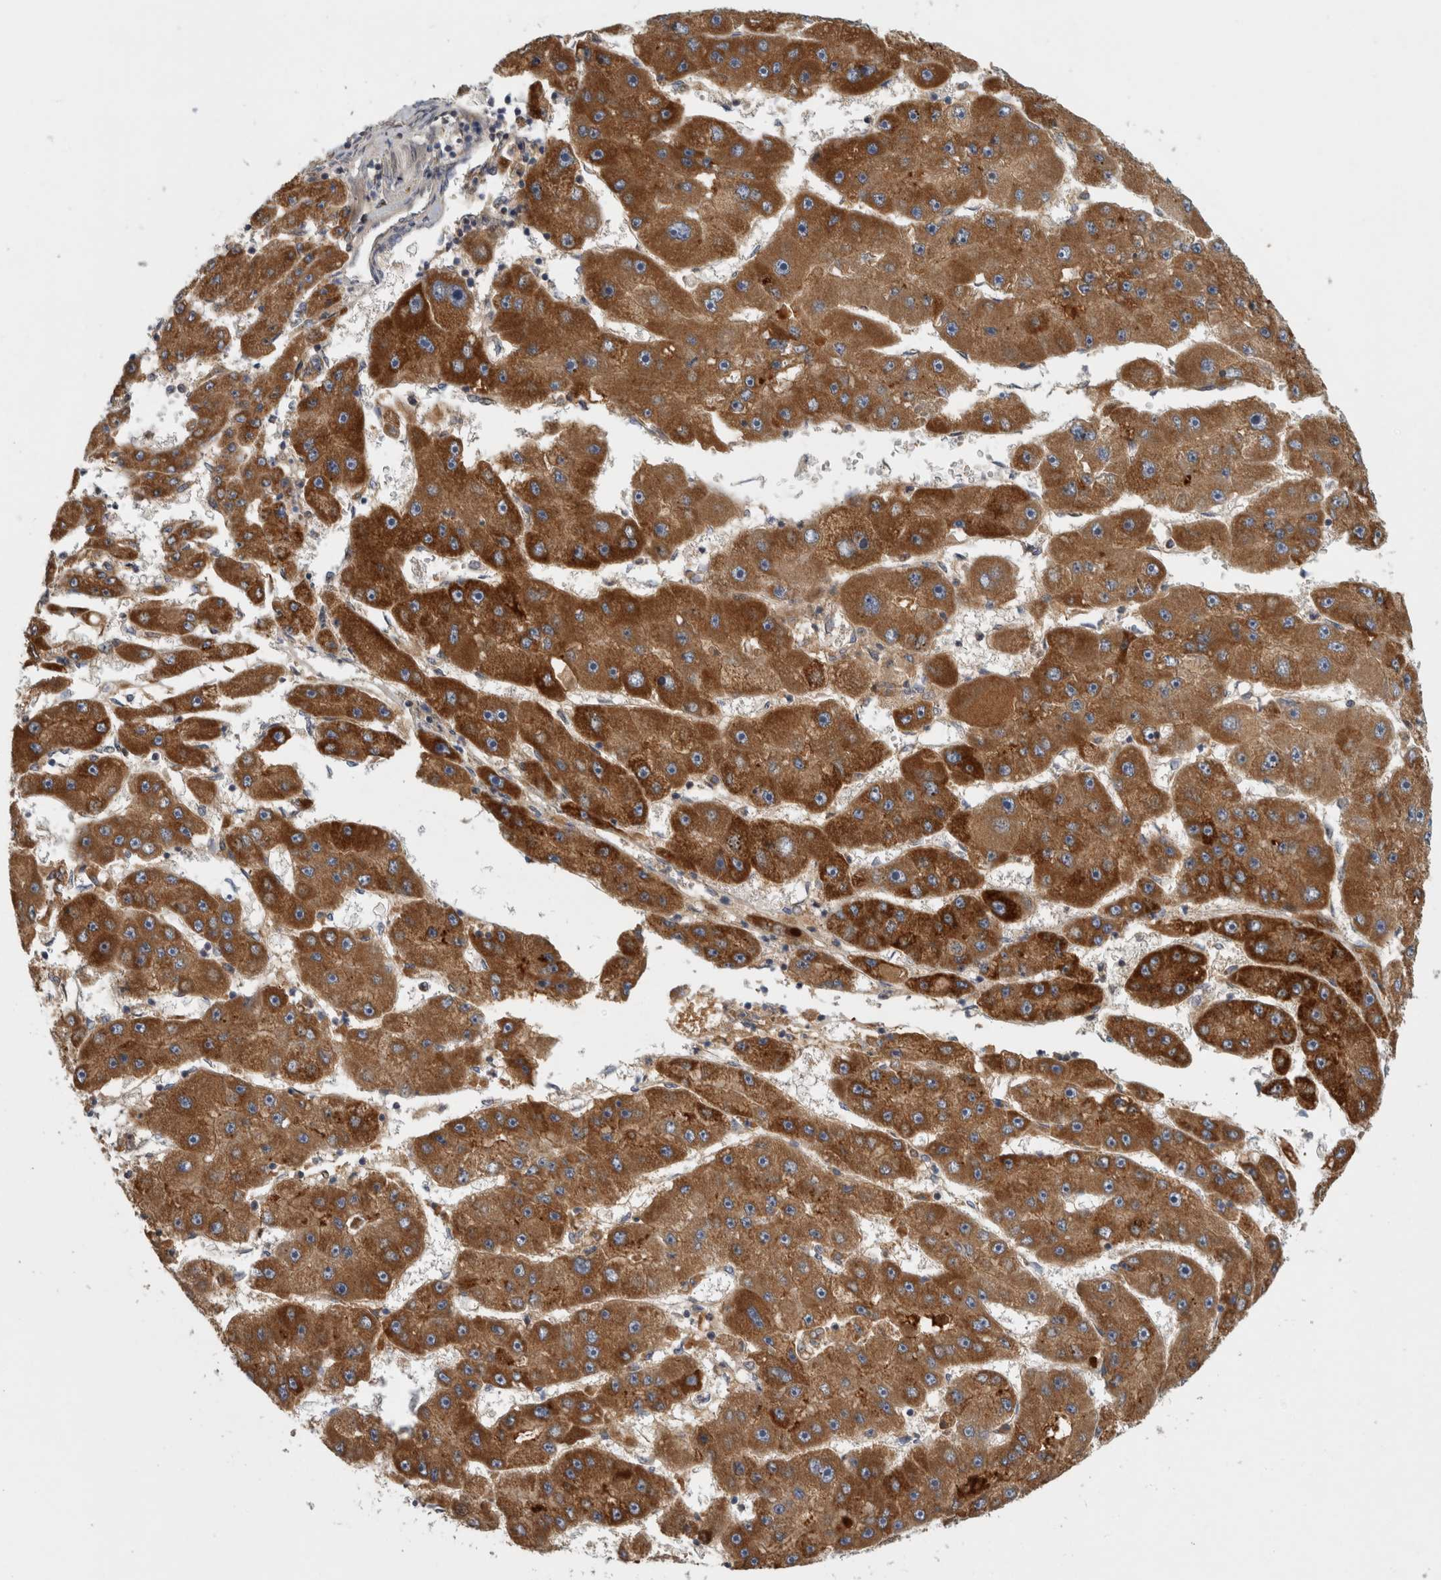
{"staining": {"intensity": "strong", "quantity": ">75%", "location": "cytoplasmic/membranous"}, "tissue": "liver cancer", "cell_type": "Tumor cells", "image_type": "cancer", "snomed": [{"axis": "morphology", "description": "Carcinoma, Hepatocellular, NOS"}, {"axis": "topography", "description": "Liver"}], "caption": "Immunohistochemistry staining of liver cancer, which demonstrates high levels of strong cytoplasmic/membranous positivity in about >75% of tumor cells indicating strong cytoplasmic/membranous protein positivity. The staining was performed using DAB (3,3'-diaminobenzidine) (brown) for protein detection and nuclei were counterstained in hematoxylin (blue).", "gene": "RBM48", "patient": {"sex": "female", "age": 61}}